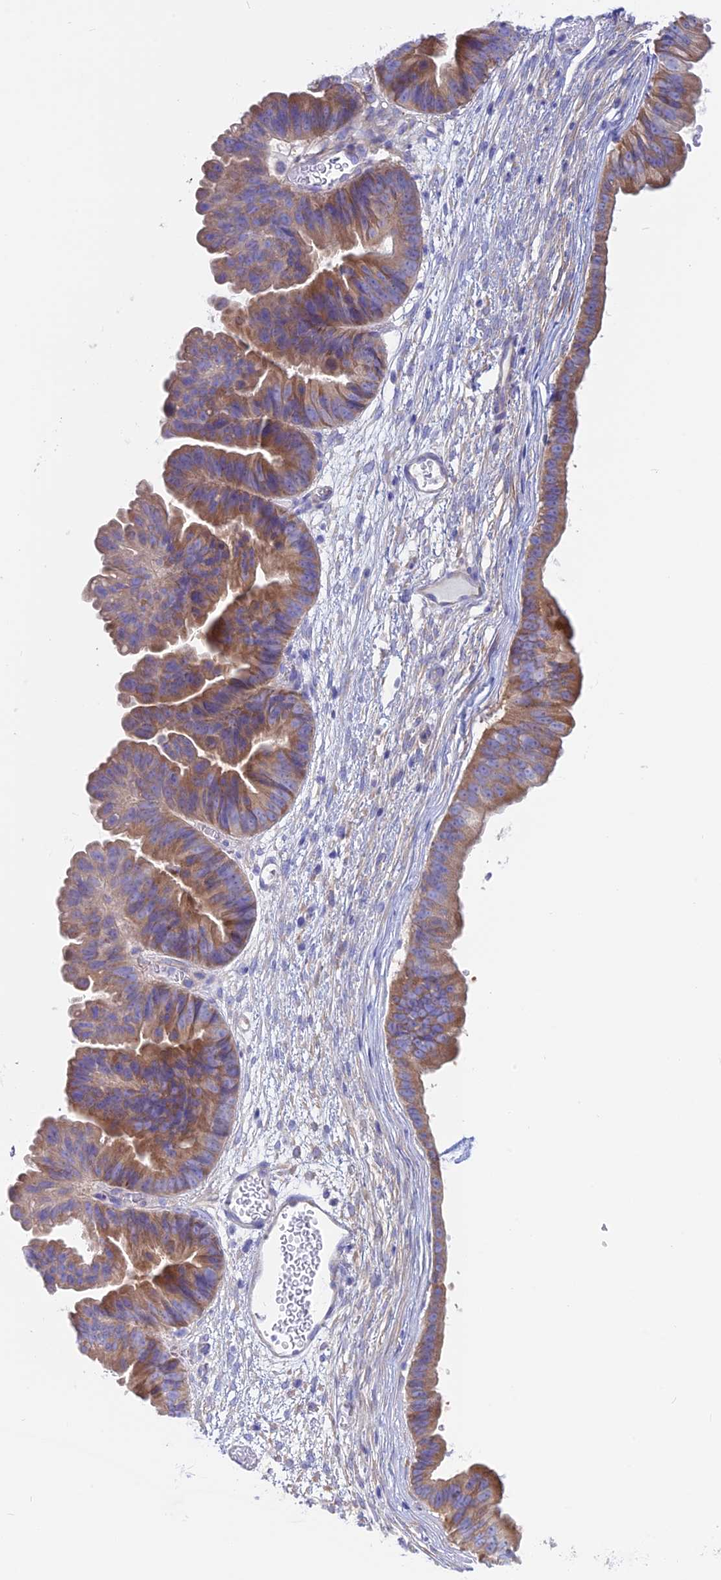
{"staining": {"intensity": "moderate", "quantity": ">75%", "location": "cytoplasmic/membranous"}, "tissue": "ovarian cancer", "cell_type": "Tumor cells", "image_type": "cancer", "snomed": [{"axis": "morphology", "description": "Cystadenocarcinoma, mucinous, NOS"}, {"axis": "topography", "description": "Ovary"}], "caption": "Immunohistochemistry (IHC) image of neoplastic tissue: human ovarian mucinous cystadenocarcinoma stained using IHC demonstrates medium levels of moderate protein expression localized specifically in the cytoplasmic/membranous of tumor cells, appearing as a cytoplasmic/membranous brown color.", "gene": "LZTFL1", "patient": {"sex": "female", "age": 61}}